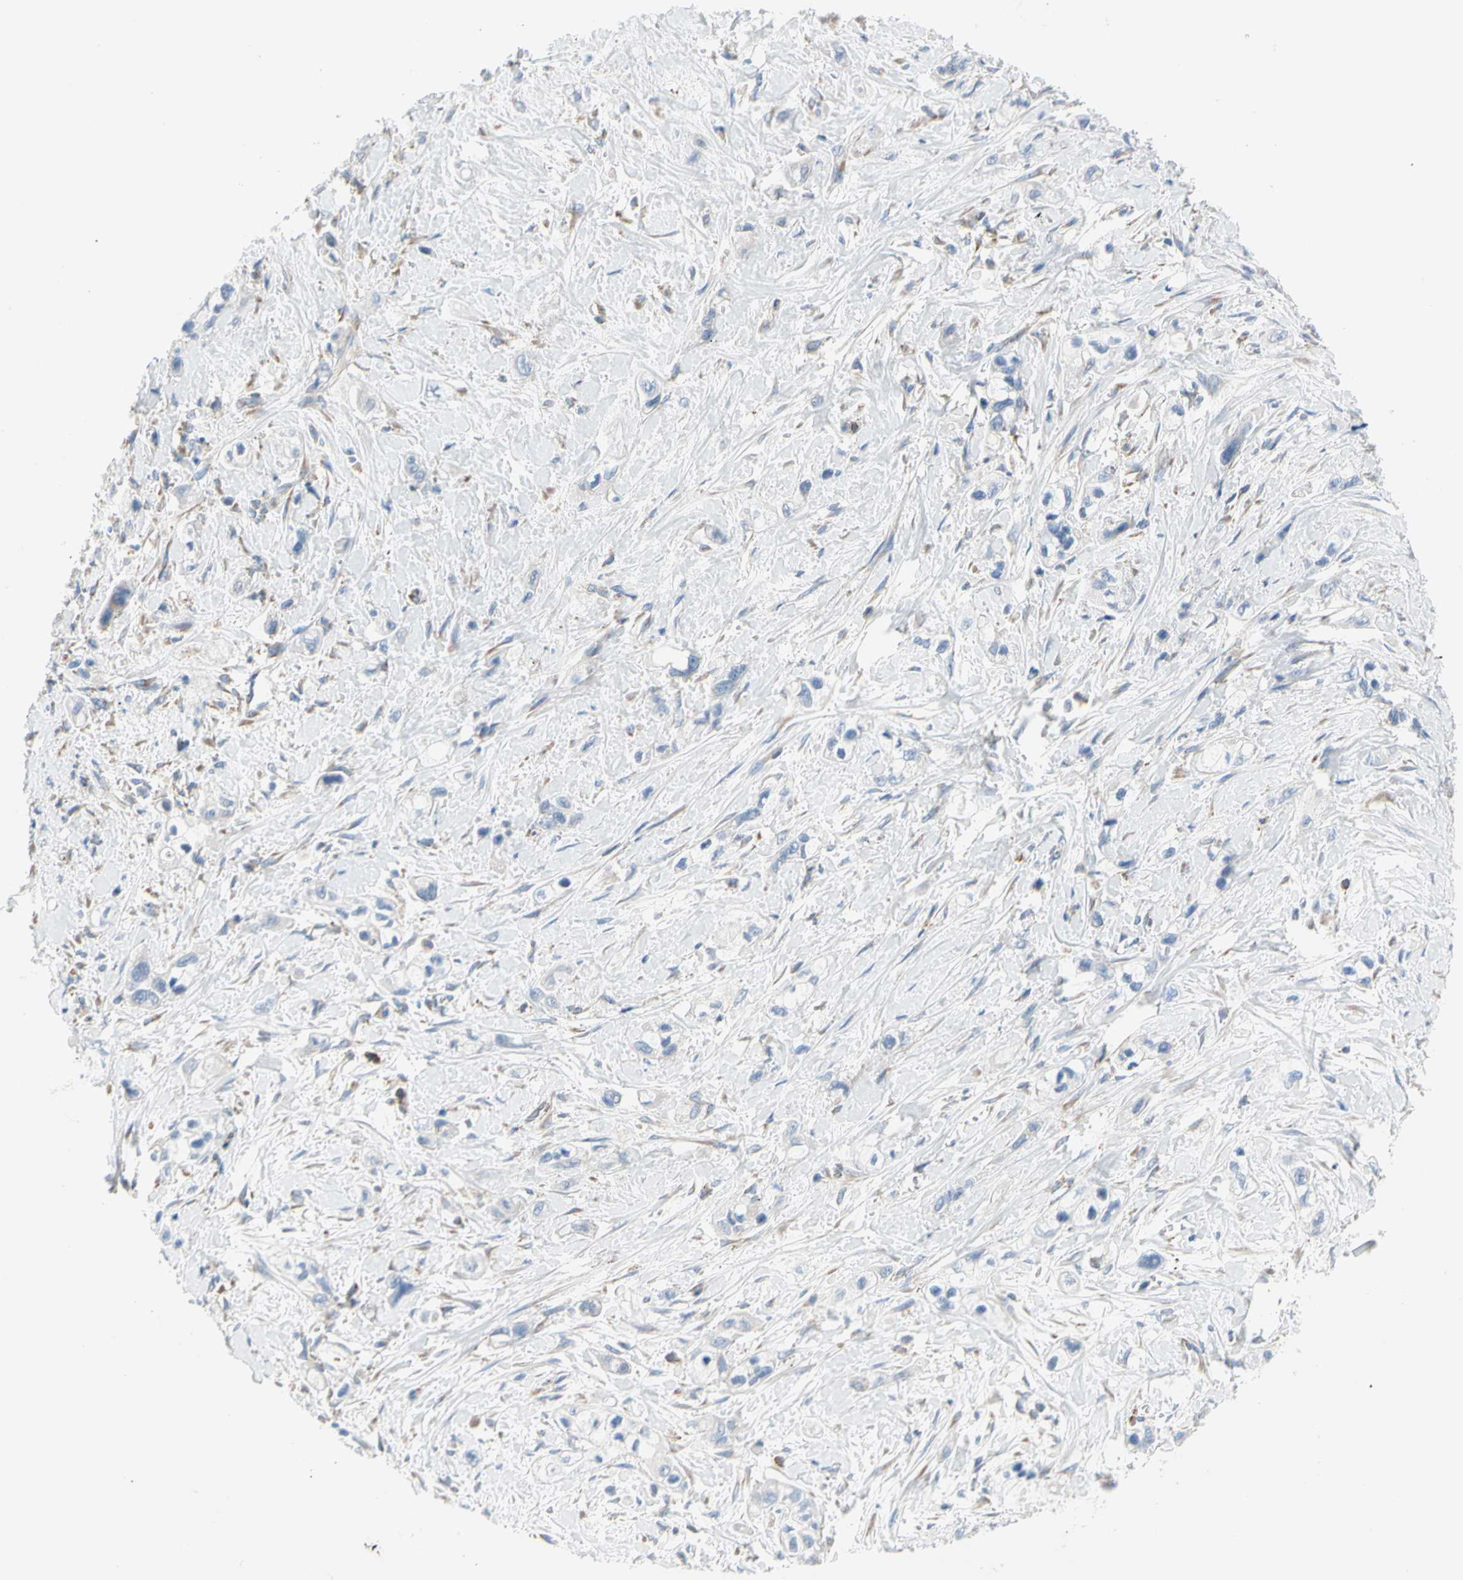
{"staining": {"intensity": "negative", "quantity": "none", "location": "none"}, "tissue": "pancreatic cancer", "cell_type": "Tumor cells", "image_type": "cancer", "snomed": [{"axis": "morphology", "description": "Adenocarcinoma, NOS"}, {"axis": "topography", "description": "Pancreas"}], "caption": "An image of human pancreatic cancer is negative for staining in tumor cells.", "gene": "STXBP1", "patient": {"sex": "male", "age": 74}}